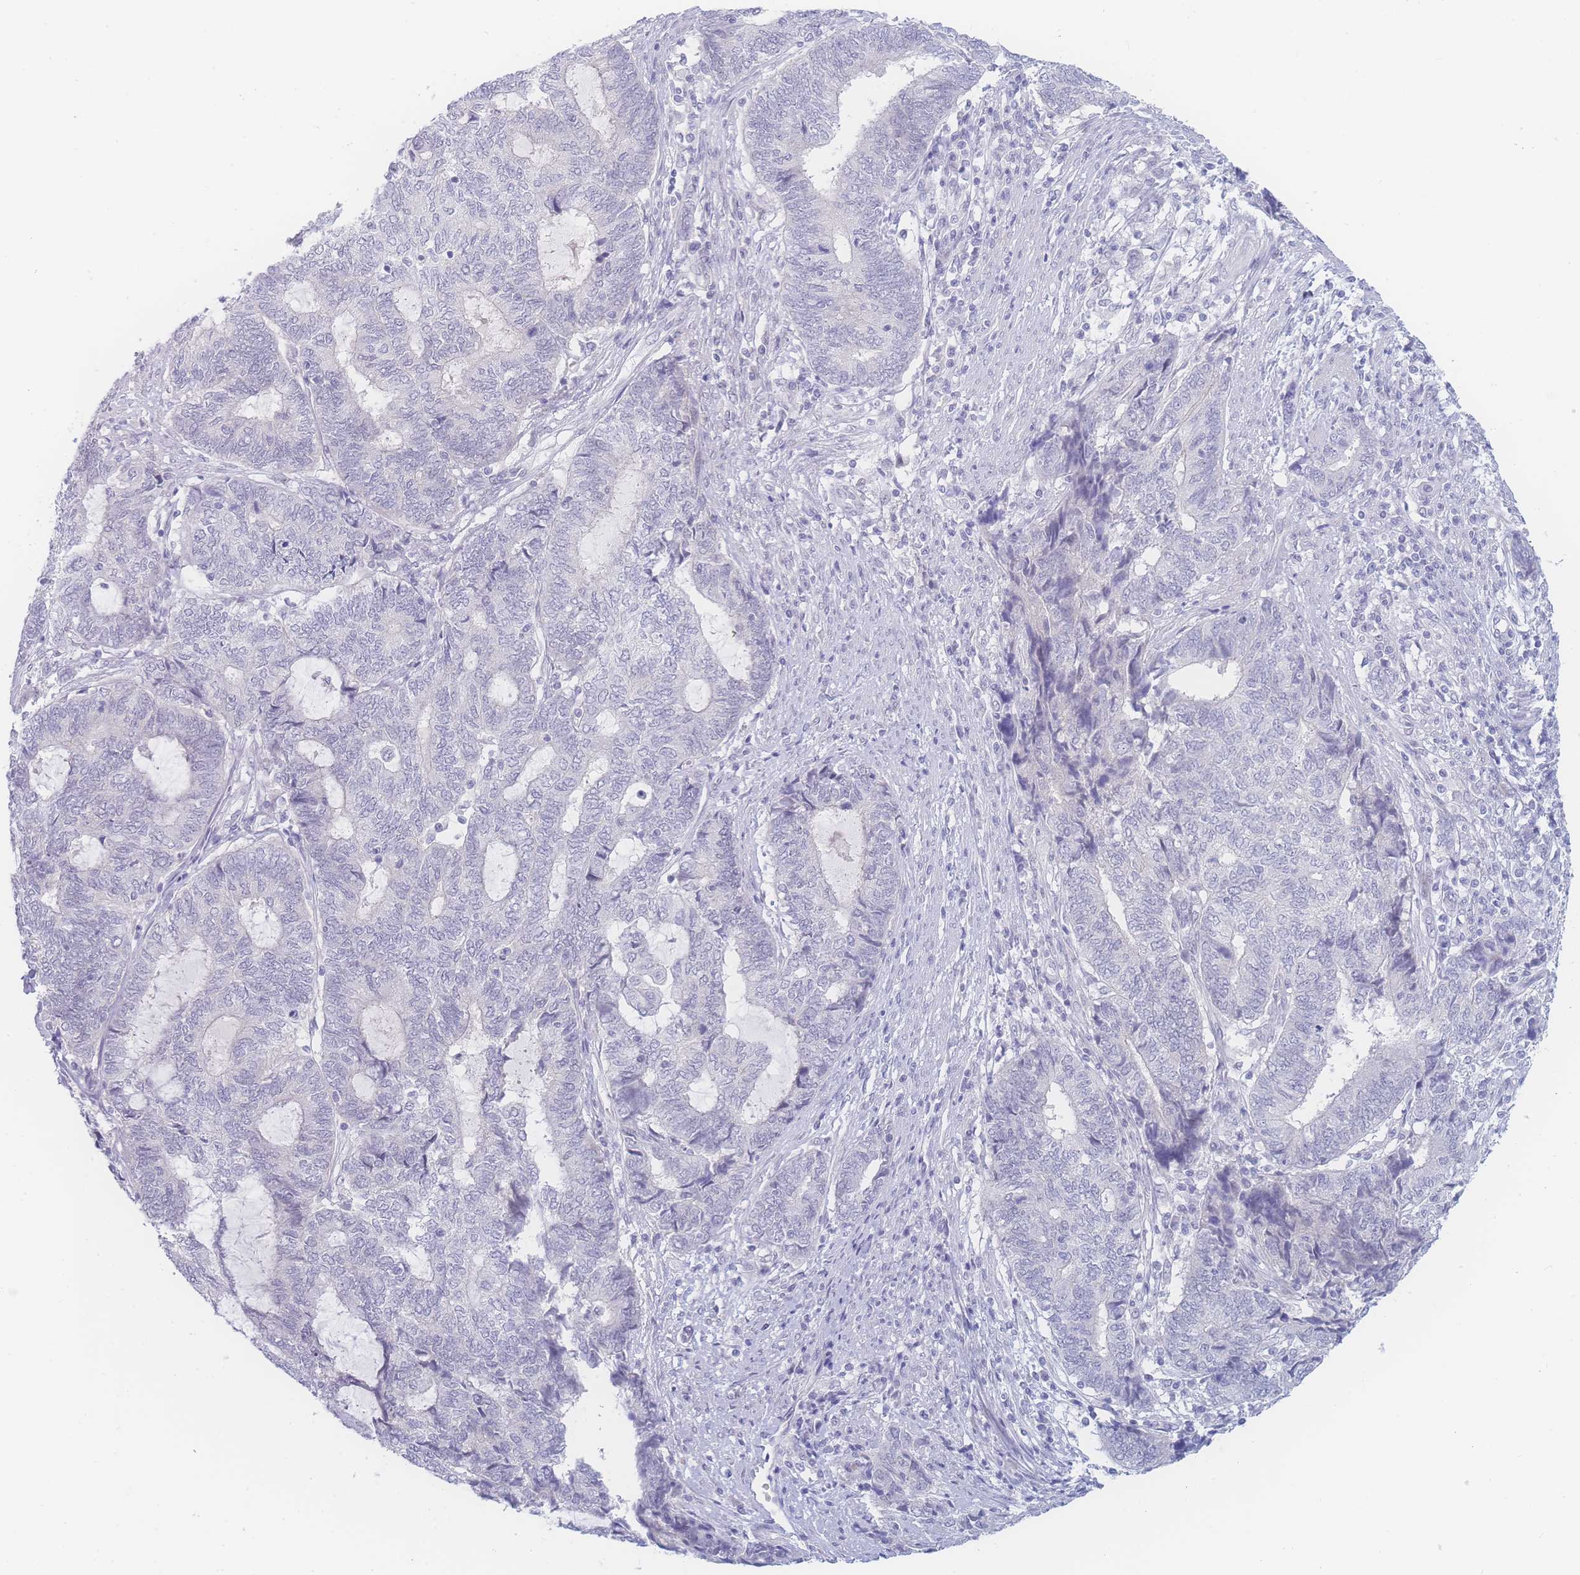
{"staining": {"intensity": "negative", "quantity": "none", "location": "none"}, "tissue": "endometrial cancer", "cell_type": "Tumor cells", "image_type": "cancer", "snomed": [{"axis": "morphology", "description": "Adenocarcinoma, NOS"}, {"axis": "topography", "description": "Uterus"}, {"axis": "topography", "description": "Endometrium"}], "caption": "This is a image of IHC staining of endometrial adenocarcinoma, which shows no expression in tumor cells.", "gene": "PRSS22", "patient": {"sex": "female", "age": 70}}